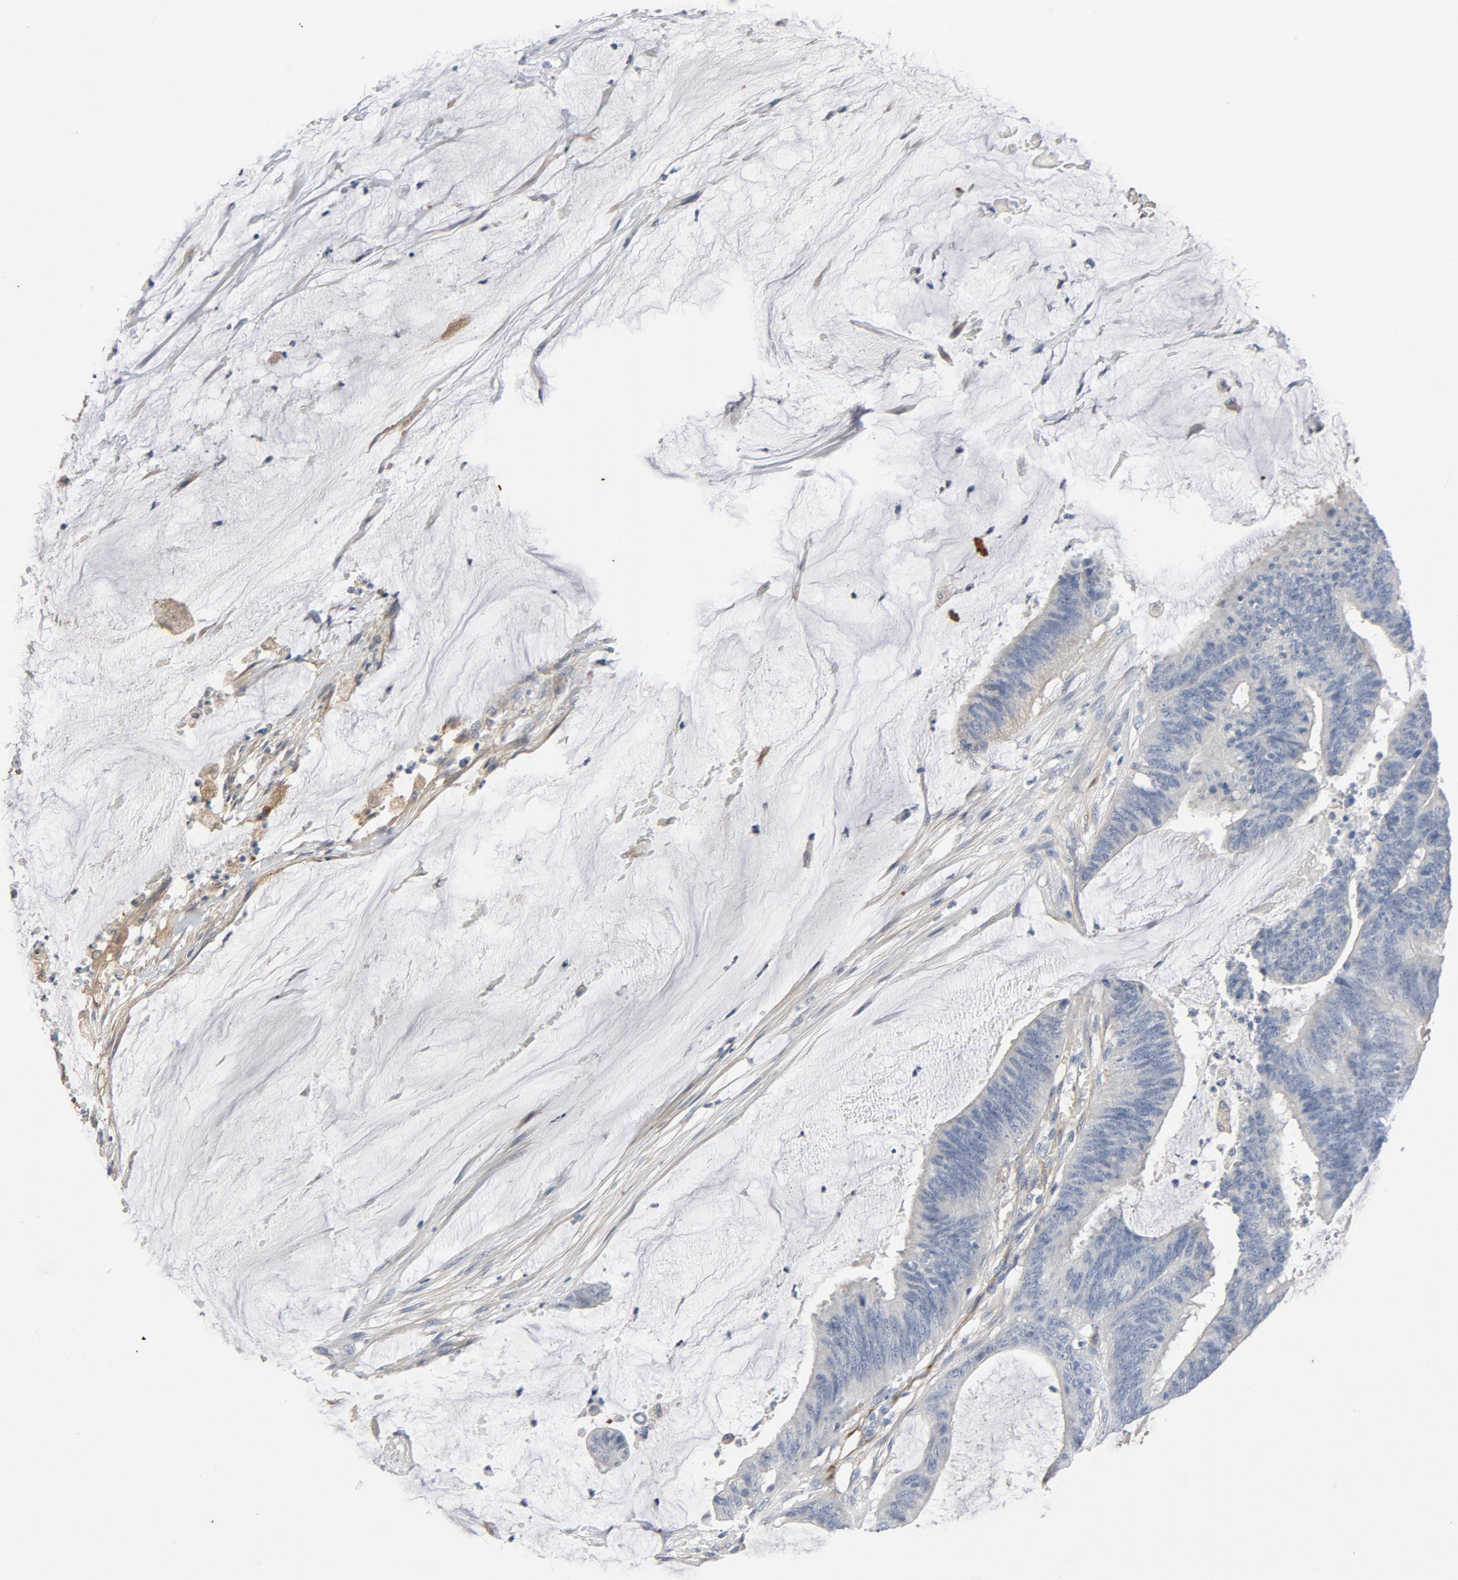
{"staining": {"intensity": "negative", "quantity": "none", "location": "none"}, "tissue": "colorectal cancer", "cell_type": "Tumor cells", "image_type": "cancer", "snomed": [{"axis": "morphology", "description": "Adenocarcinoma, NOS"}, {"axis": "topography", "description": "Rectum"}], "caption": "High magnification brightfield microscopy of colorectal adenocarcinoma stained with DAB (brown) and counterstained with hematoxylin (blue): tumor cells show no significant staining. (DAB (3,3'-diaminobenzidine) IHC, high magnification).", "gene": "KDR", "patient": {"sex": "female", "age": 66}}